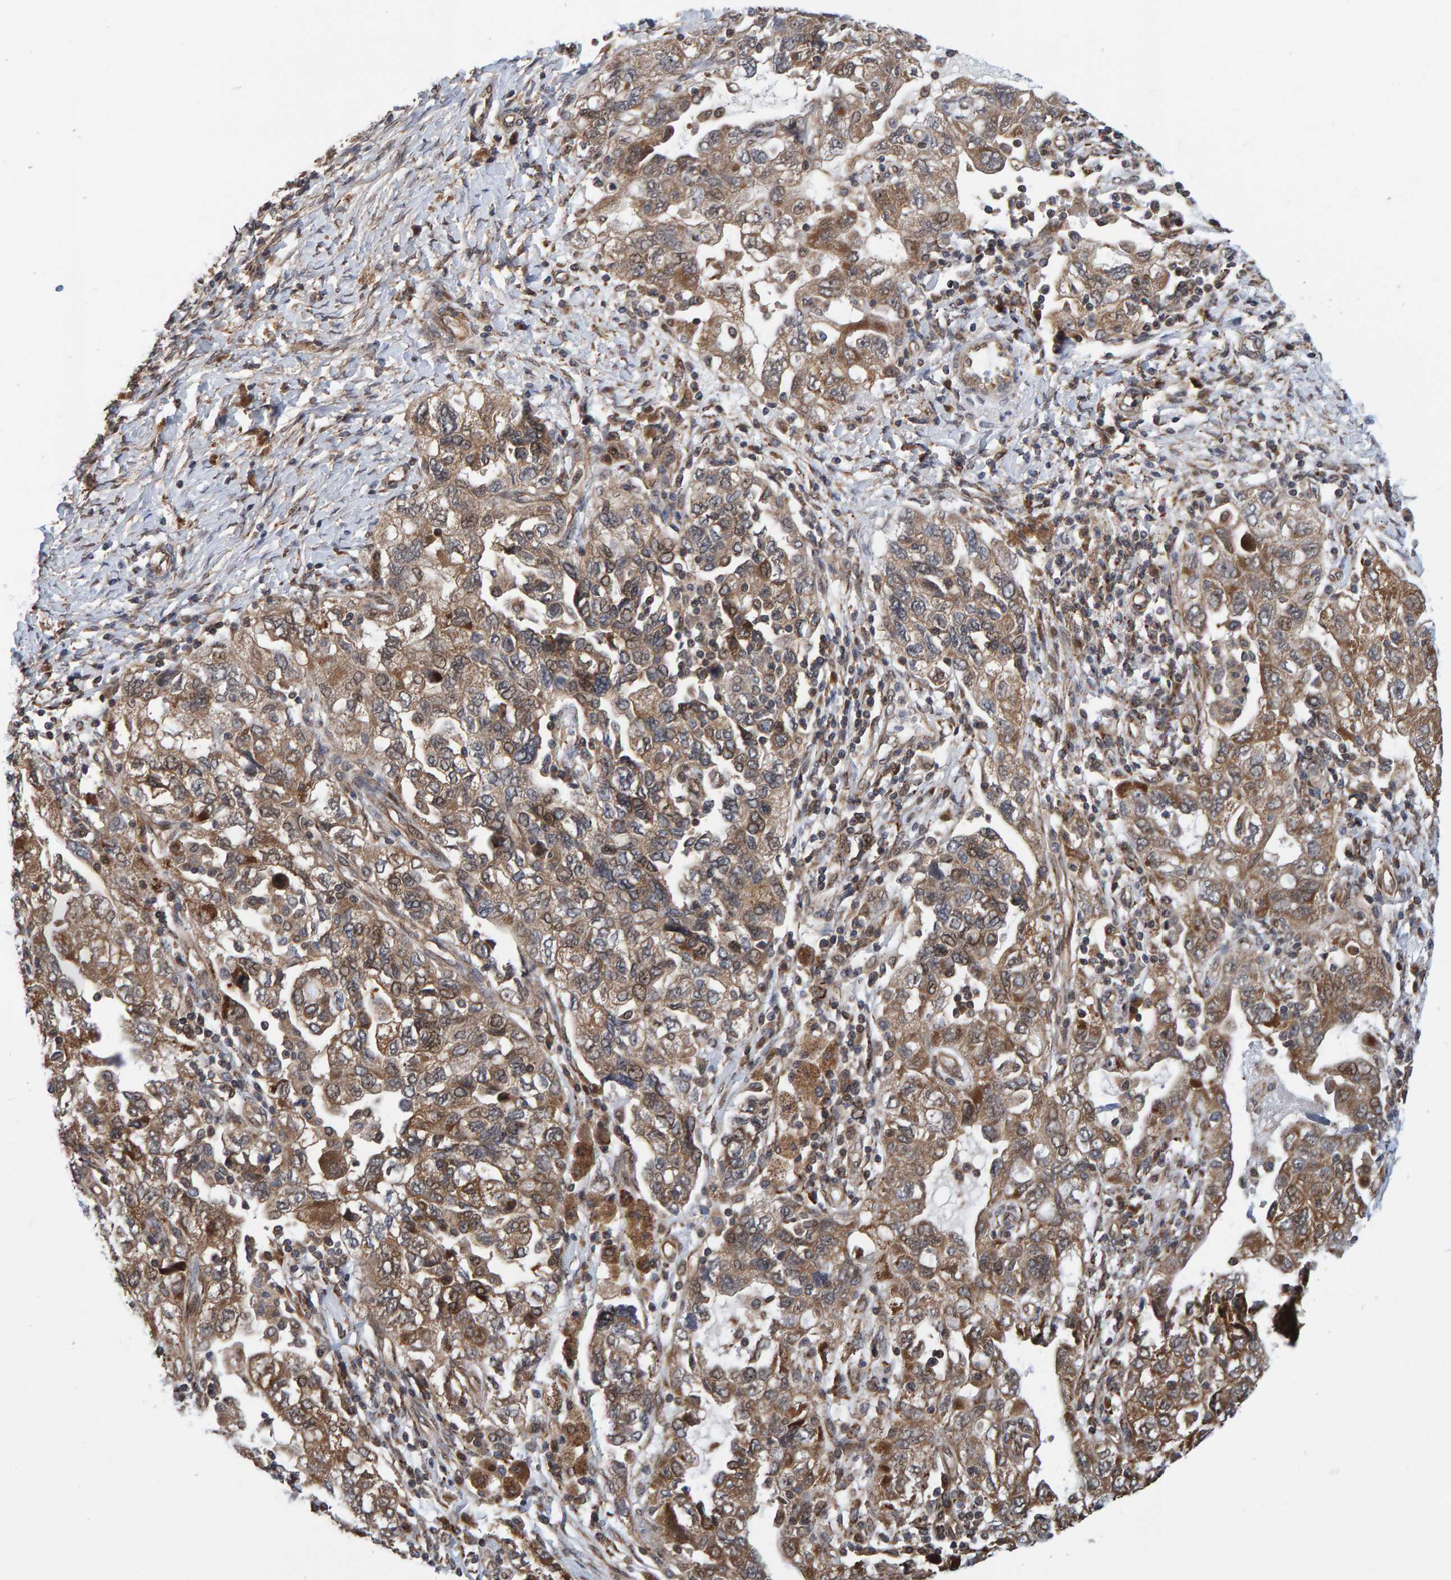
{"staining": {"intensity": "moderate", "quantity": ">75%", "location": "cytoplasmic/membranous"}, "tissue": "ovarian cancer", "cell_type": "Tumor cells", "image_type": "cancer", "snomed": [{"axis": "morphology", "description": "Carcinoma, NOS"}, {"axis": "morphology", "description": "Cystadenocarcinoma, serous, NOS"}, {"axis": "topography", "description": "Ovary"}], "caption": "Immunohistochemical staining of ovarian cancer (serous cystadenocarcinoma) demonstrates medium levels of moderate cytoplasmic/membranous expression in about >75% of tumor cells.", "gene": "SCRN2", "patient": {"sex": "female", "age": 69}}